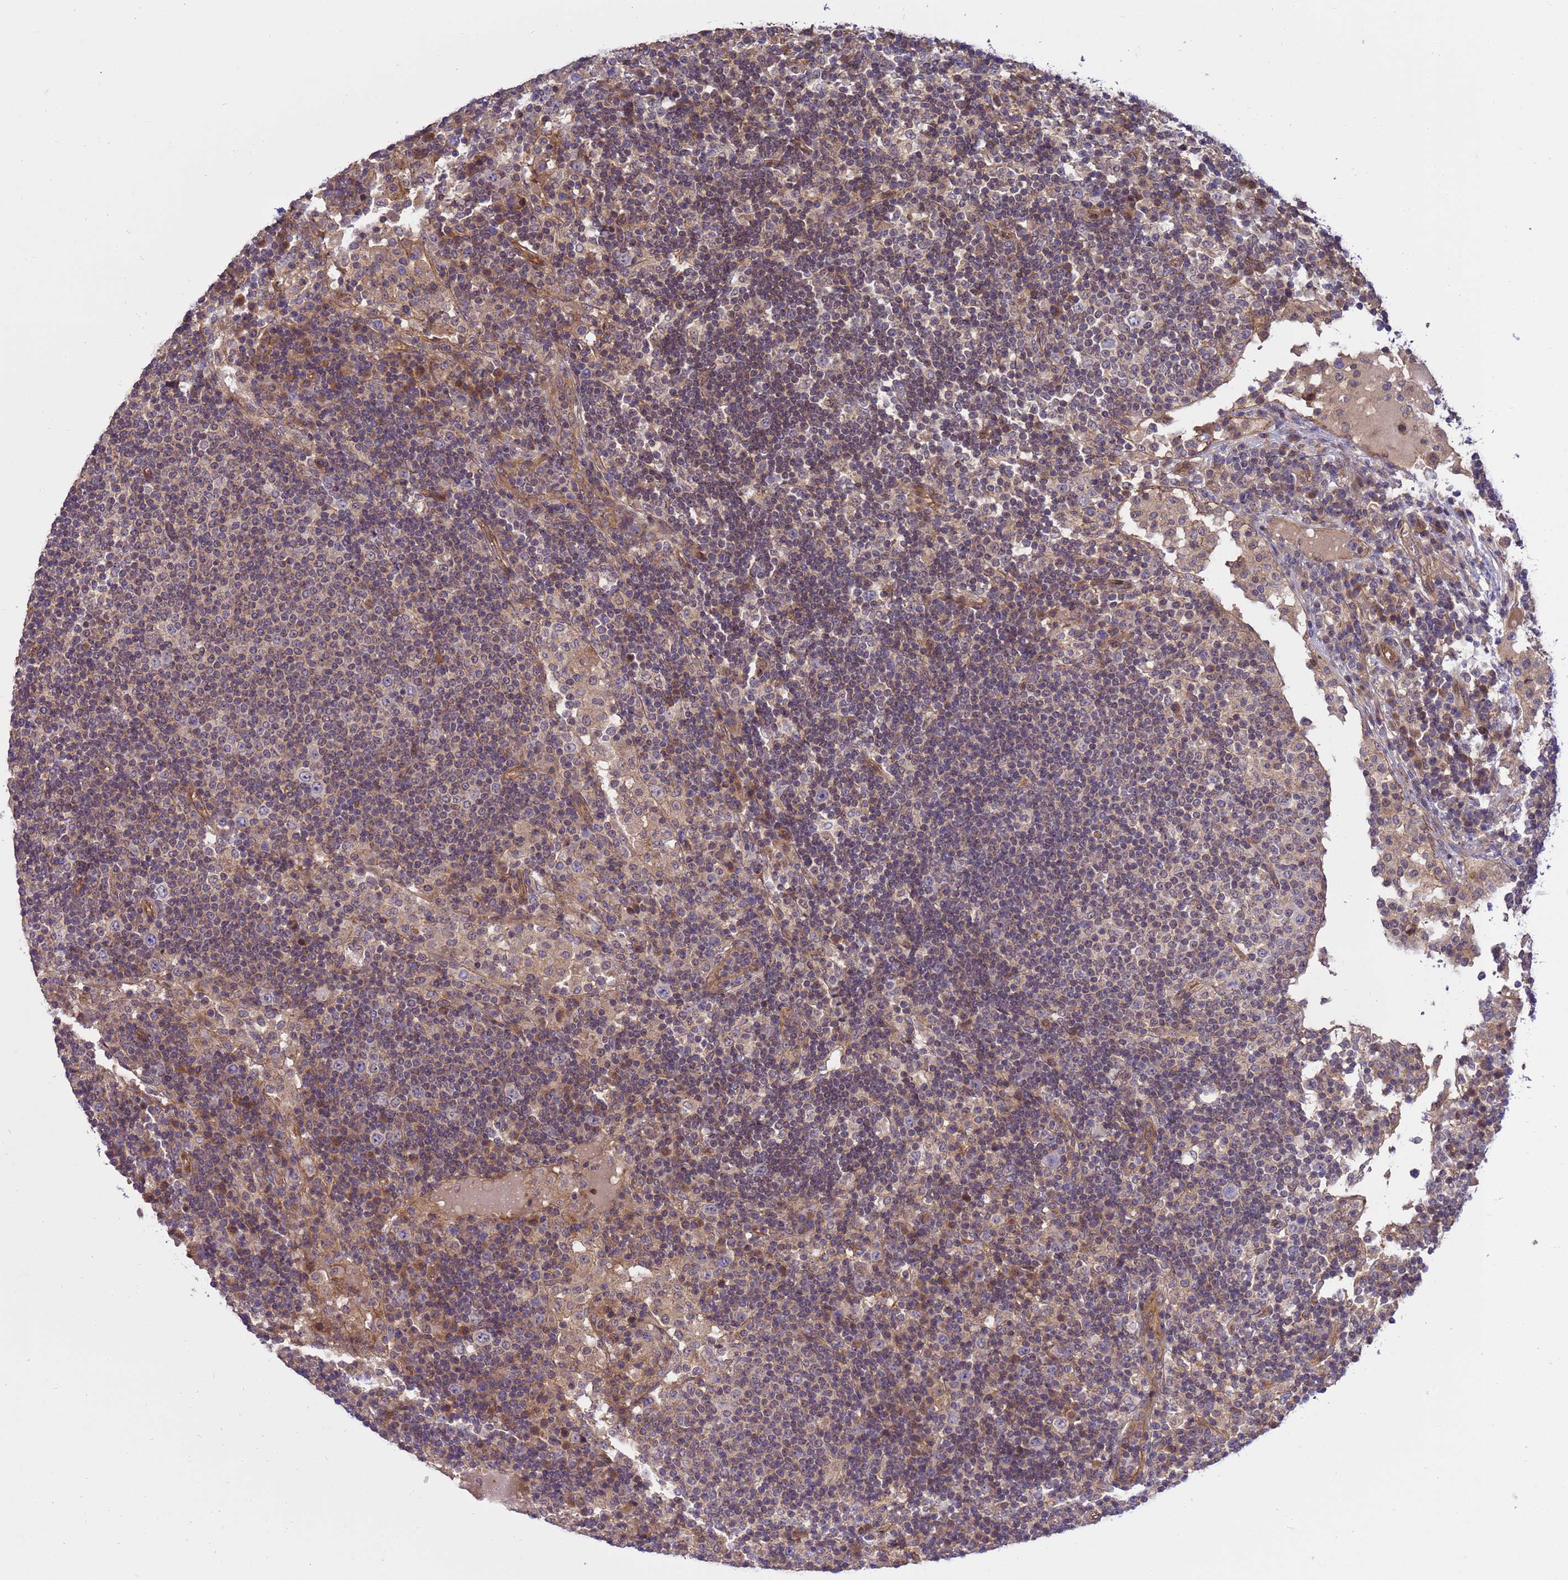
{"staining": {"intensity": "weak", "quantity": "<25%", "location": "cytoplasmic/membranous"}, "tissue": "lymph node", "cell_type": "Germinal center cells", "image_type": "normal", "snomed": [{"axis": "morphology", "description": "Normal tissue, NOS"}, {"axis": "topography", "description": "Lymph node"}], "caption": "This is an immunohistochemistry (IHC) histopathology image of unremarkable human lymph node. There is no positivity in germinal center cells.", "gene": "SMCO3", "patient": {"sex": "female", "age": 53}}